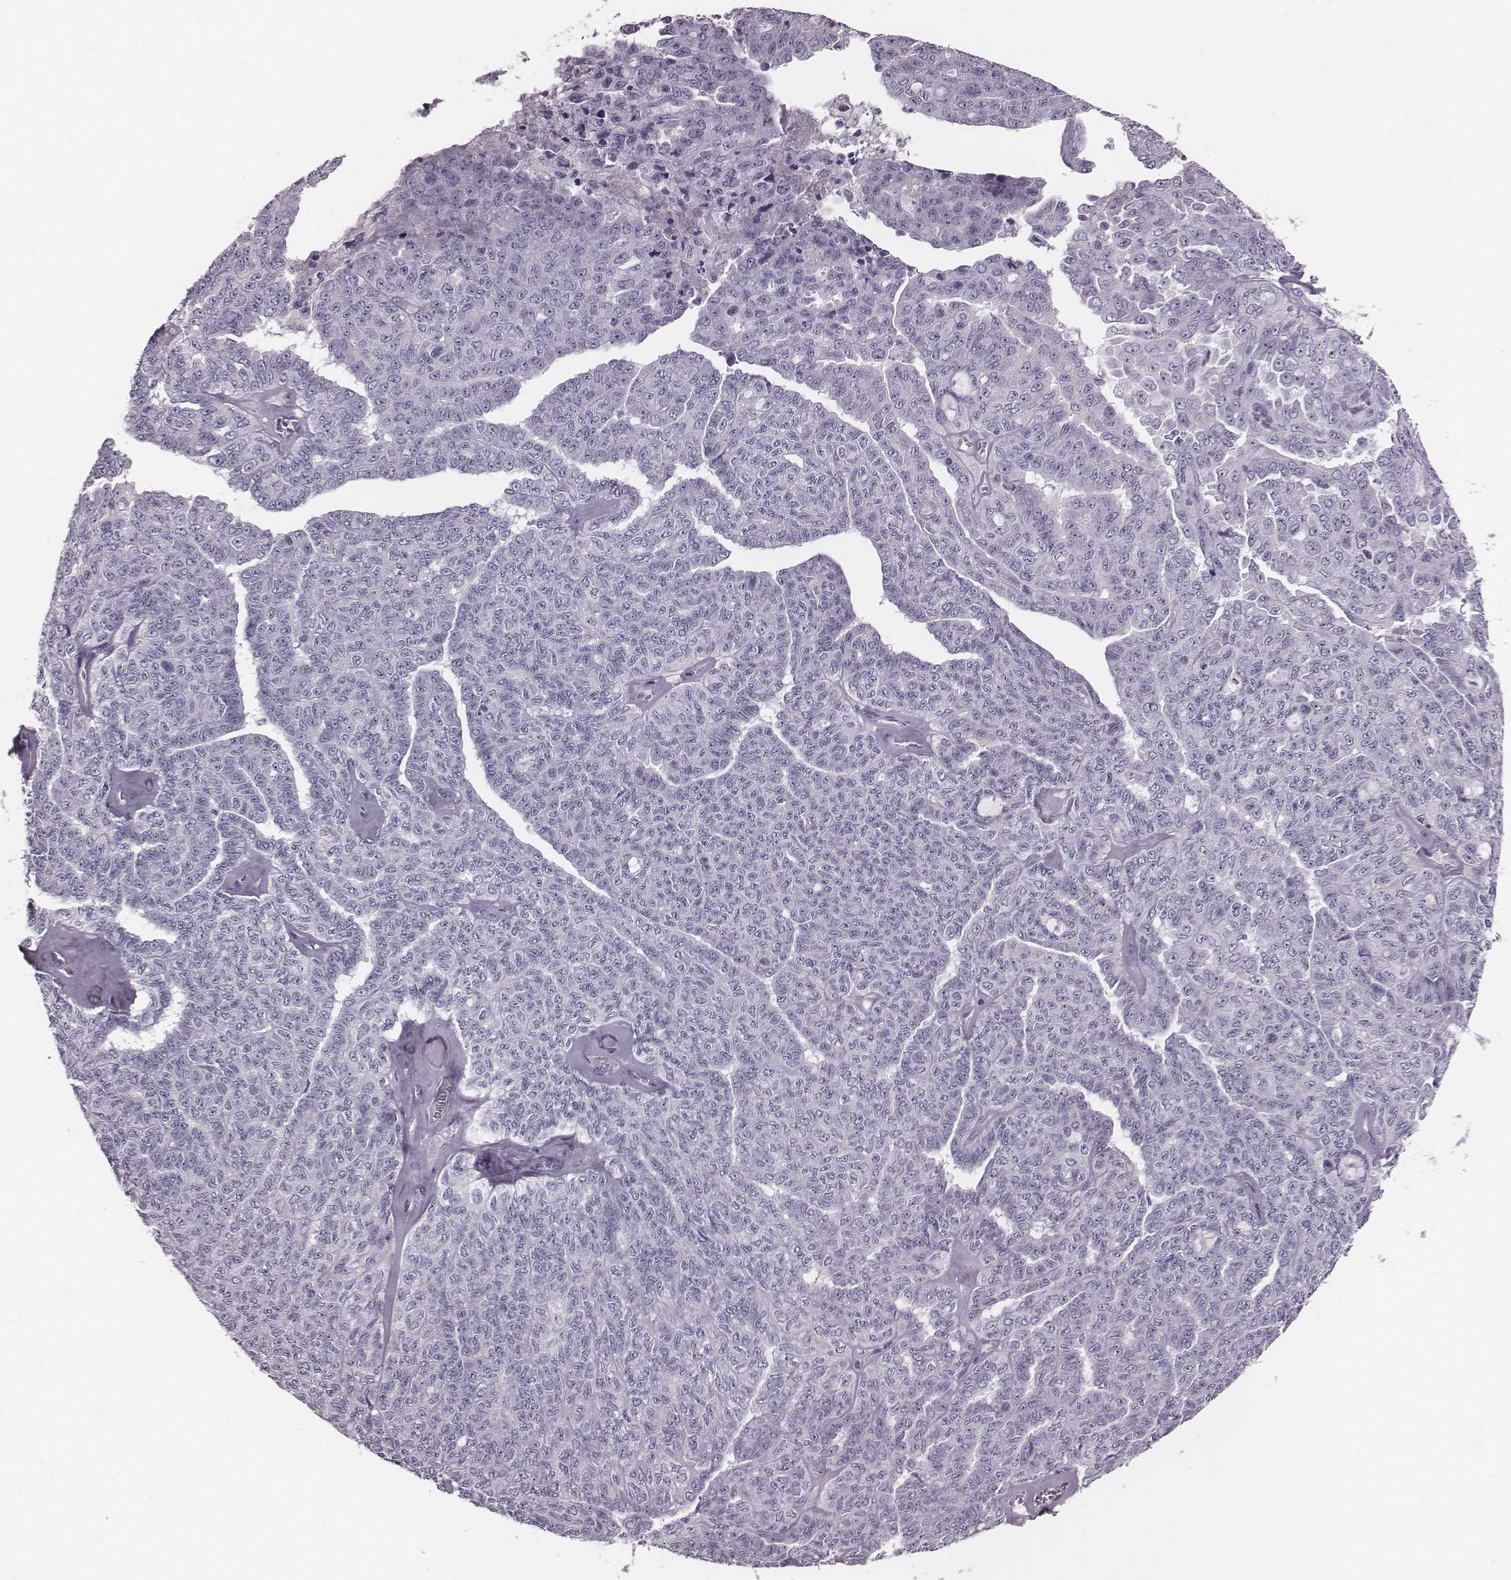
{"staining": {"intensity": "negative", "quantity": "none", "location": "none"}, "tissue": "ovarian cancer", "cell_type": "Tumor cells", "image_type": "cancer", "snomed": [{"axis": "morphology", "description": "Cystadenocarcinoma, serous, NOS"}, {"axis": "topography", "description": "Ovary"}], "caption": "Micrograph shows no significant protein staining in tumor cells of ovarian cancer (serous cystadenocarcinoma). Nuclei are stained in blue.", "gene": "PDE8B", "patient": {"sex": "female", "age": 71}}